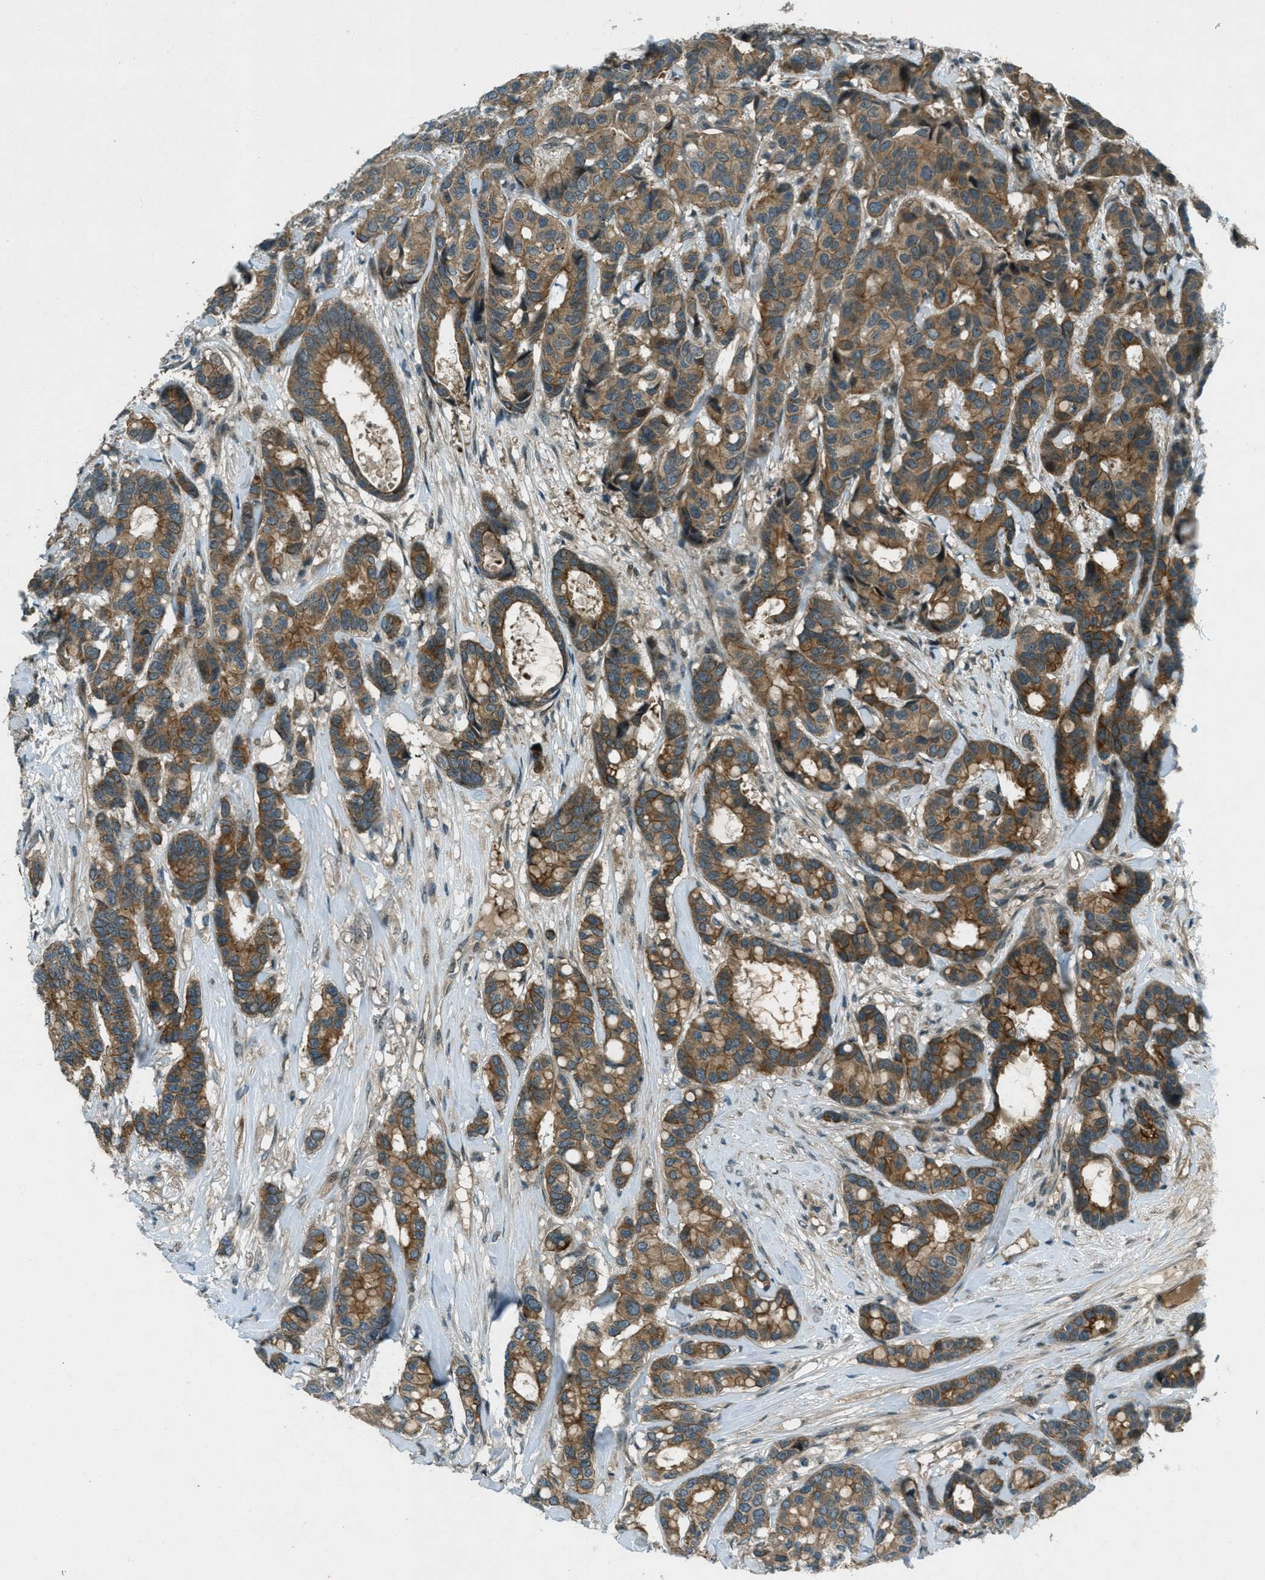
{"staining": {"intensity": "moderate", "quantity": ">75%", "location": "cytoplasmic/membranous"}, "tissue": "breast cancer", "cell_type": "Tumor cells", "image_type": "cancer", "snomed": [{"axis": "morphology", "description": "Duct carcinoma"}, {"axis": "topography", "description": "Breast"}], "caption": "Approximately >75% of tumor cells in breast intraductal carcinoma reveal moderate cytoplasmic/membranous protein staining as visualized by brown immunohistochemical staining.", "gene": "STK11", "patient": {"sex": "female", "age": 87}}